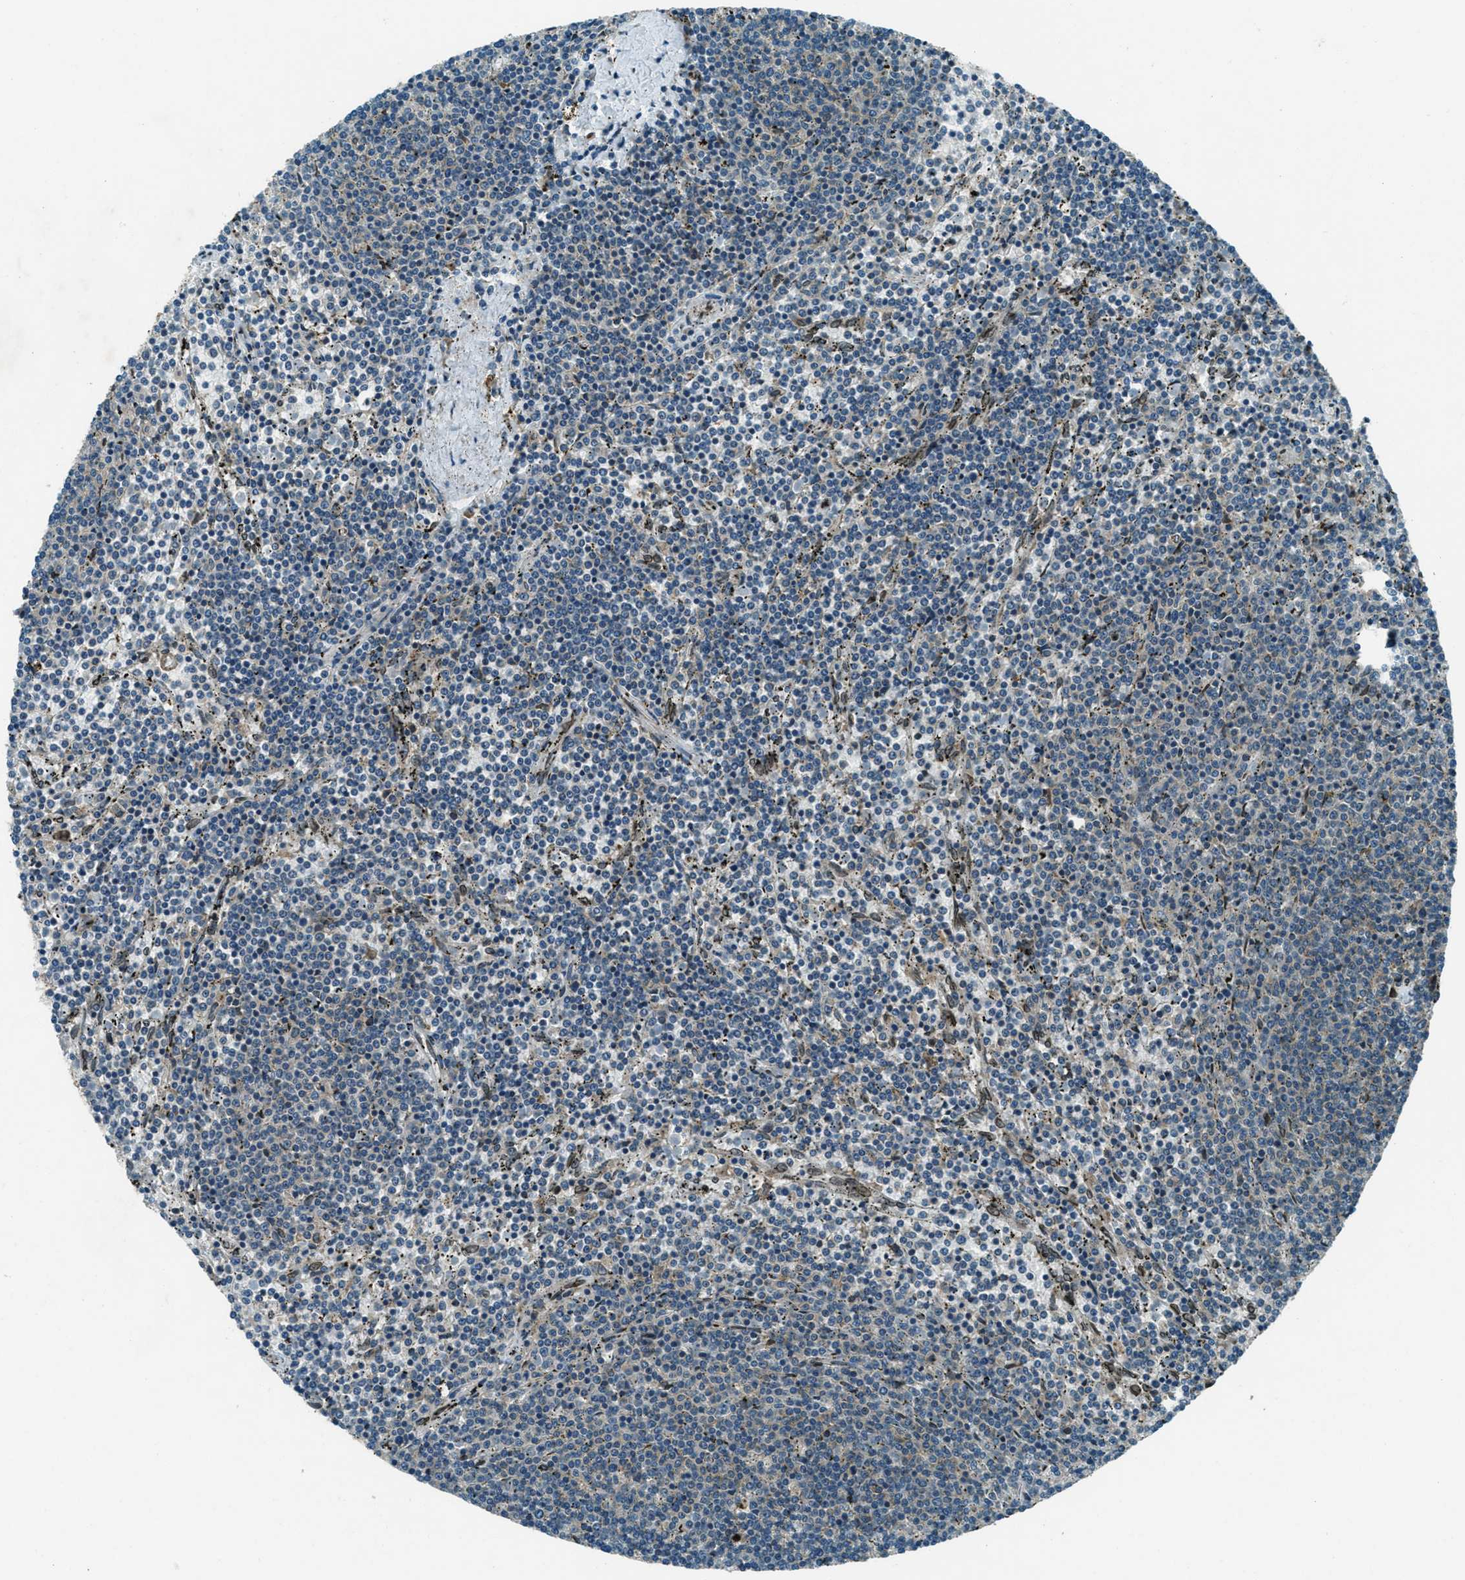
{"staining": {"intensity": "weak", "quantity": "<25%", "location": "cytoplasmic/membranous"}, "tissue": "lymphoma", "cell_type": "Tumor cells", "image_type": "cancer", "snomed": [{"axis": "morphology", "description": "Malignant lymphoma, non-Hodgkin's type, Low grade"}, {"axis": "topography", "description": "Spleen"}], "caption": "Lymphoma was stained to show a protein in brown. There is no significant staining in tumor cells.", "gene": "LEMD2", "patient": {"sex": "female", "age": 50}}